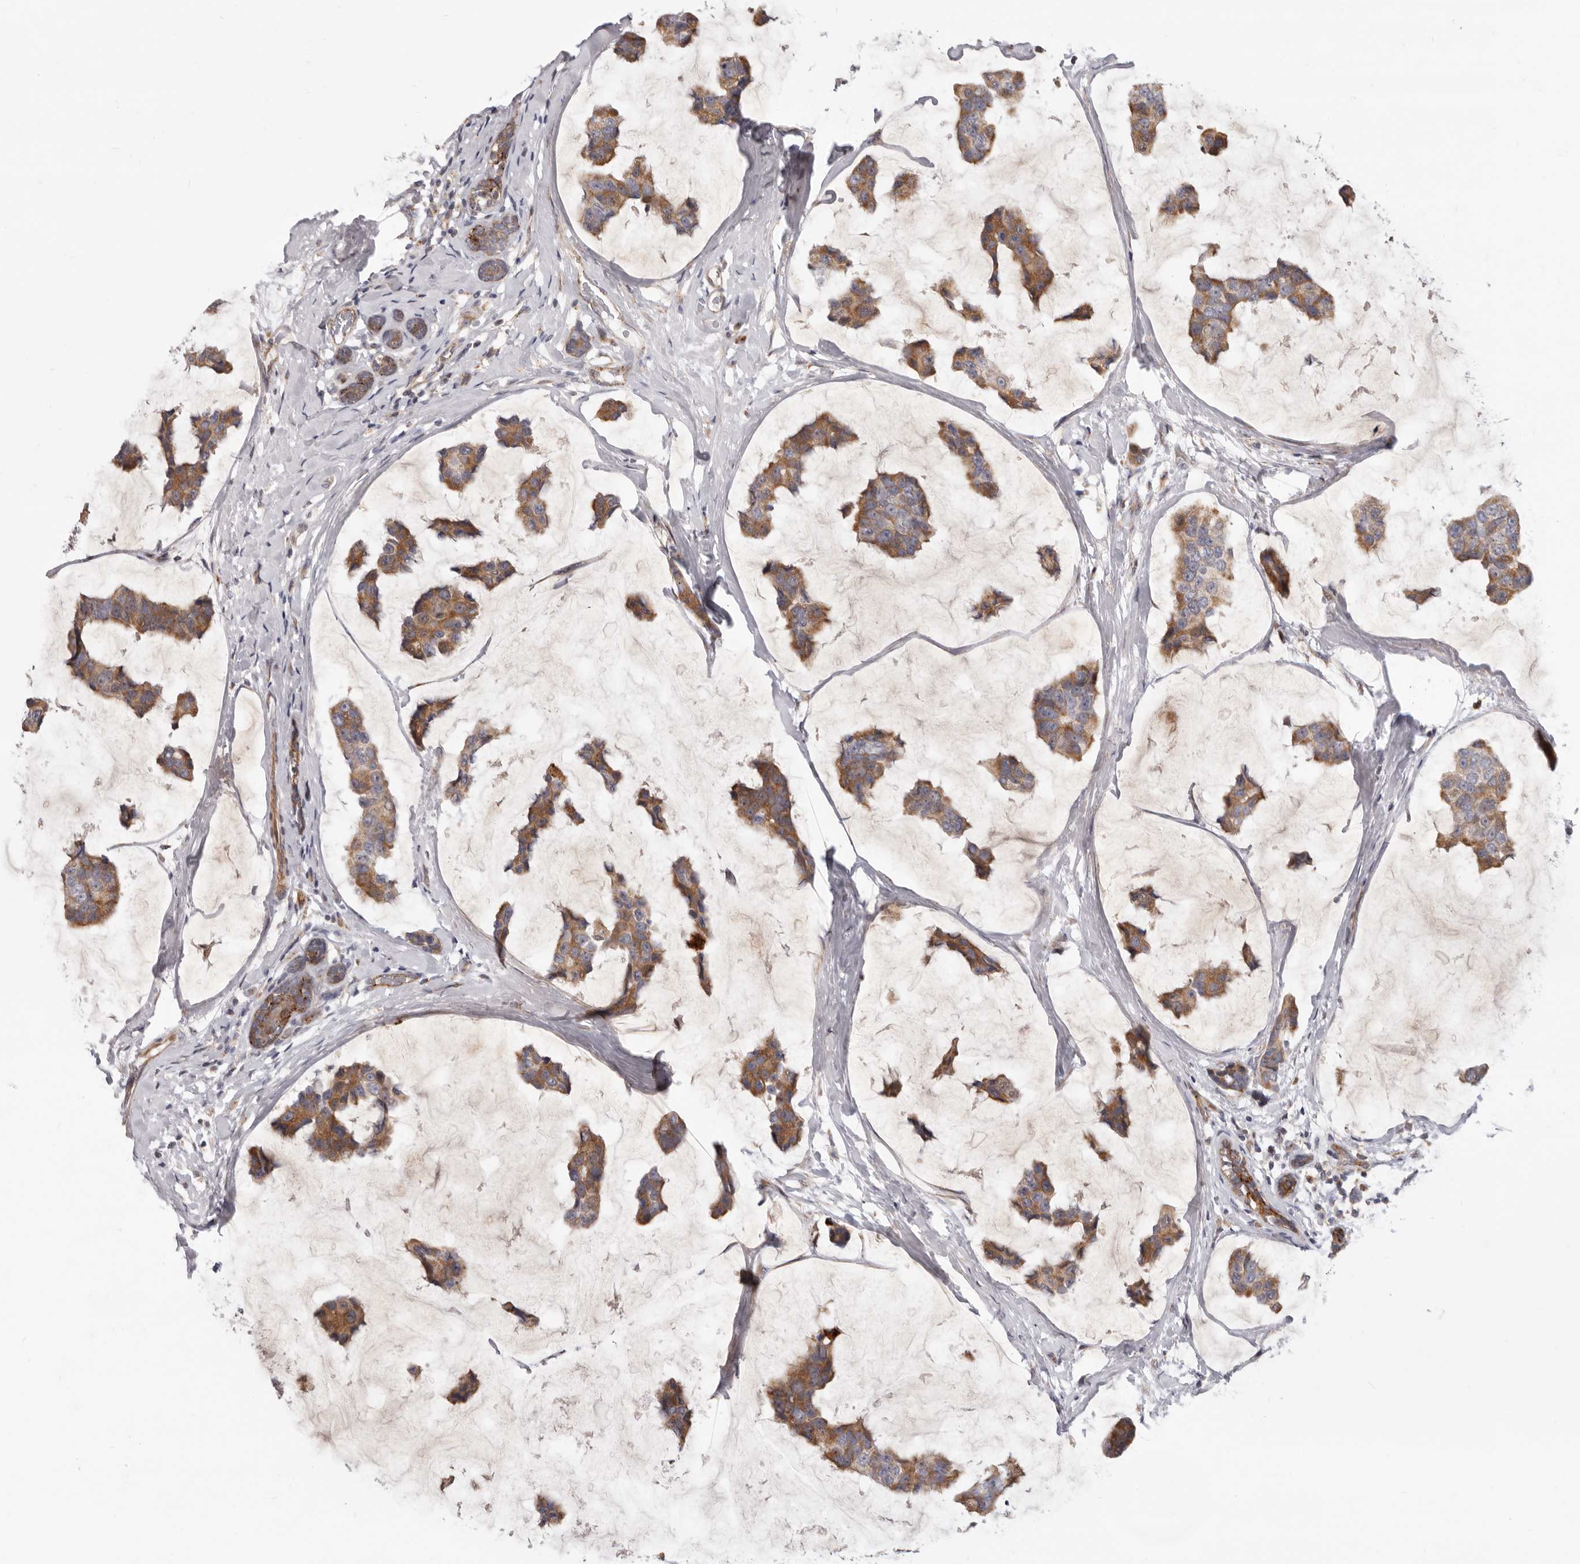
{"staining": {"intensity": "moderate", "quantity": ">75%", "location": "cytoplasmic/membranous"}, "tissue": "breast cancer", "cell_type": "Tumor cells", "image_type": "cancer", "snomed": [{"axis": "morphology", "description": "Normal tissue, NOS"}, {"axis": "morphology", "description": "Duct carcinoma"}, {"axis": "topography", "description": "Breast"}], "caption": "Moderate cytoplasmic/membranous staining is identified in about >75% of tumor cells in breast cancer (invasive ductal carcinoma).", "gene": "TOR3A", "patient": {"sex": "female", "age": 50}}